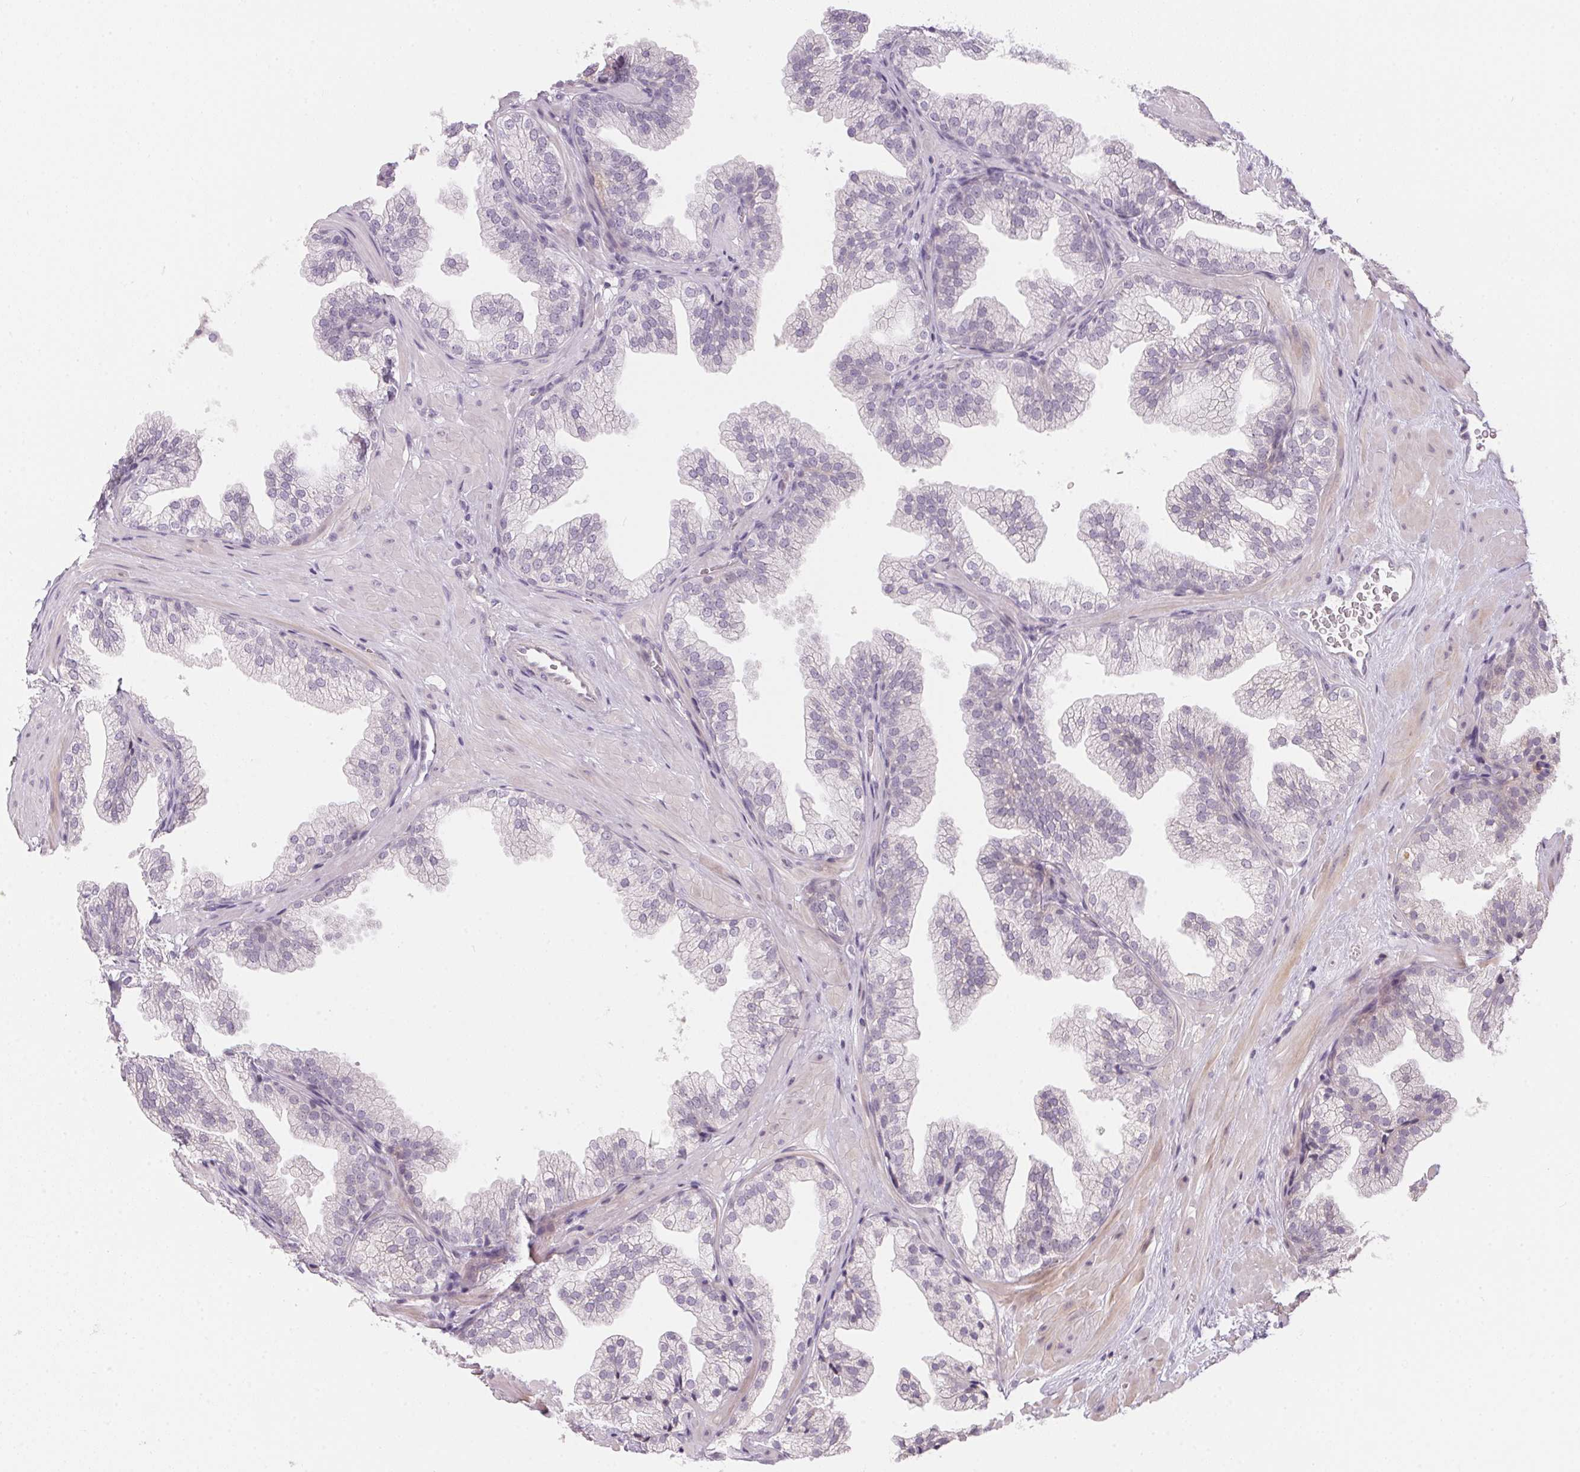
{"staining": {"intensity": "negative", "quantity": "none", "location": "none"}, "tissue": "prostate", "cell_type": "Glandular cells", "image_type": "normal", "snomed": [{"axis": "morphology", "description": "Normal tissue, NOS"}, {"axis": "topography", "description": "Prostate"}], "caption": "Glandular cells are negative for protein expression in unremarkable human prostate.", "gene": "GDAP1L1", "patient": {"sex": "male", "age": 37}}